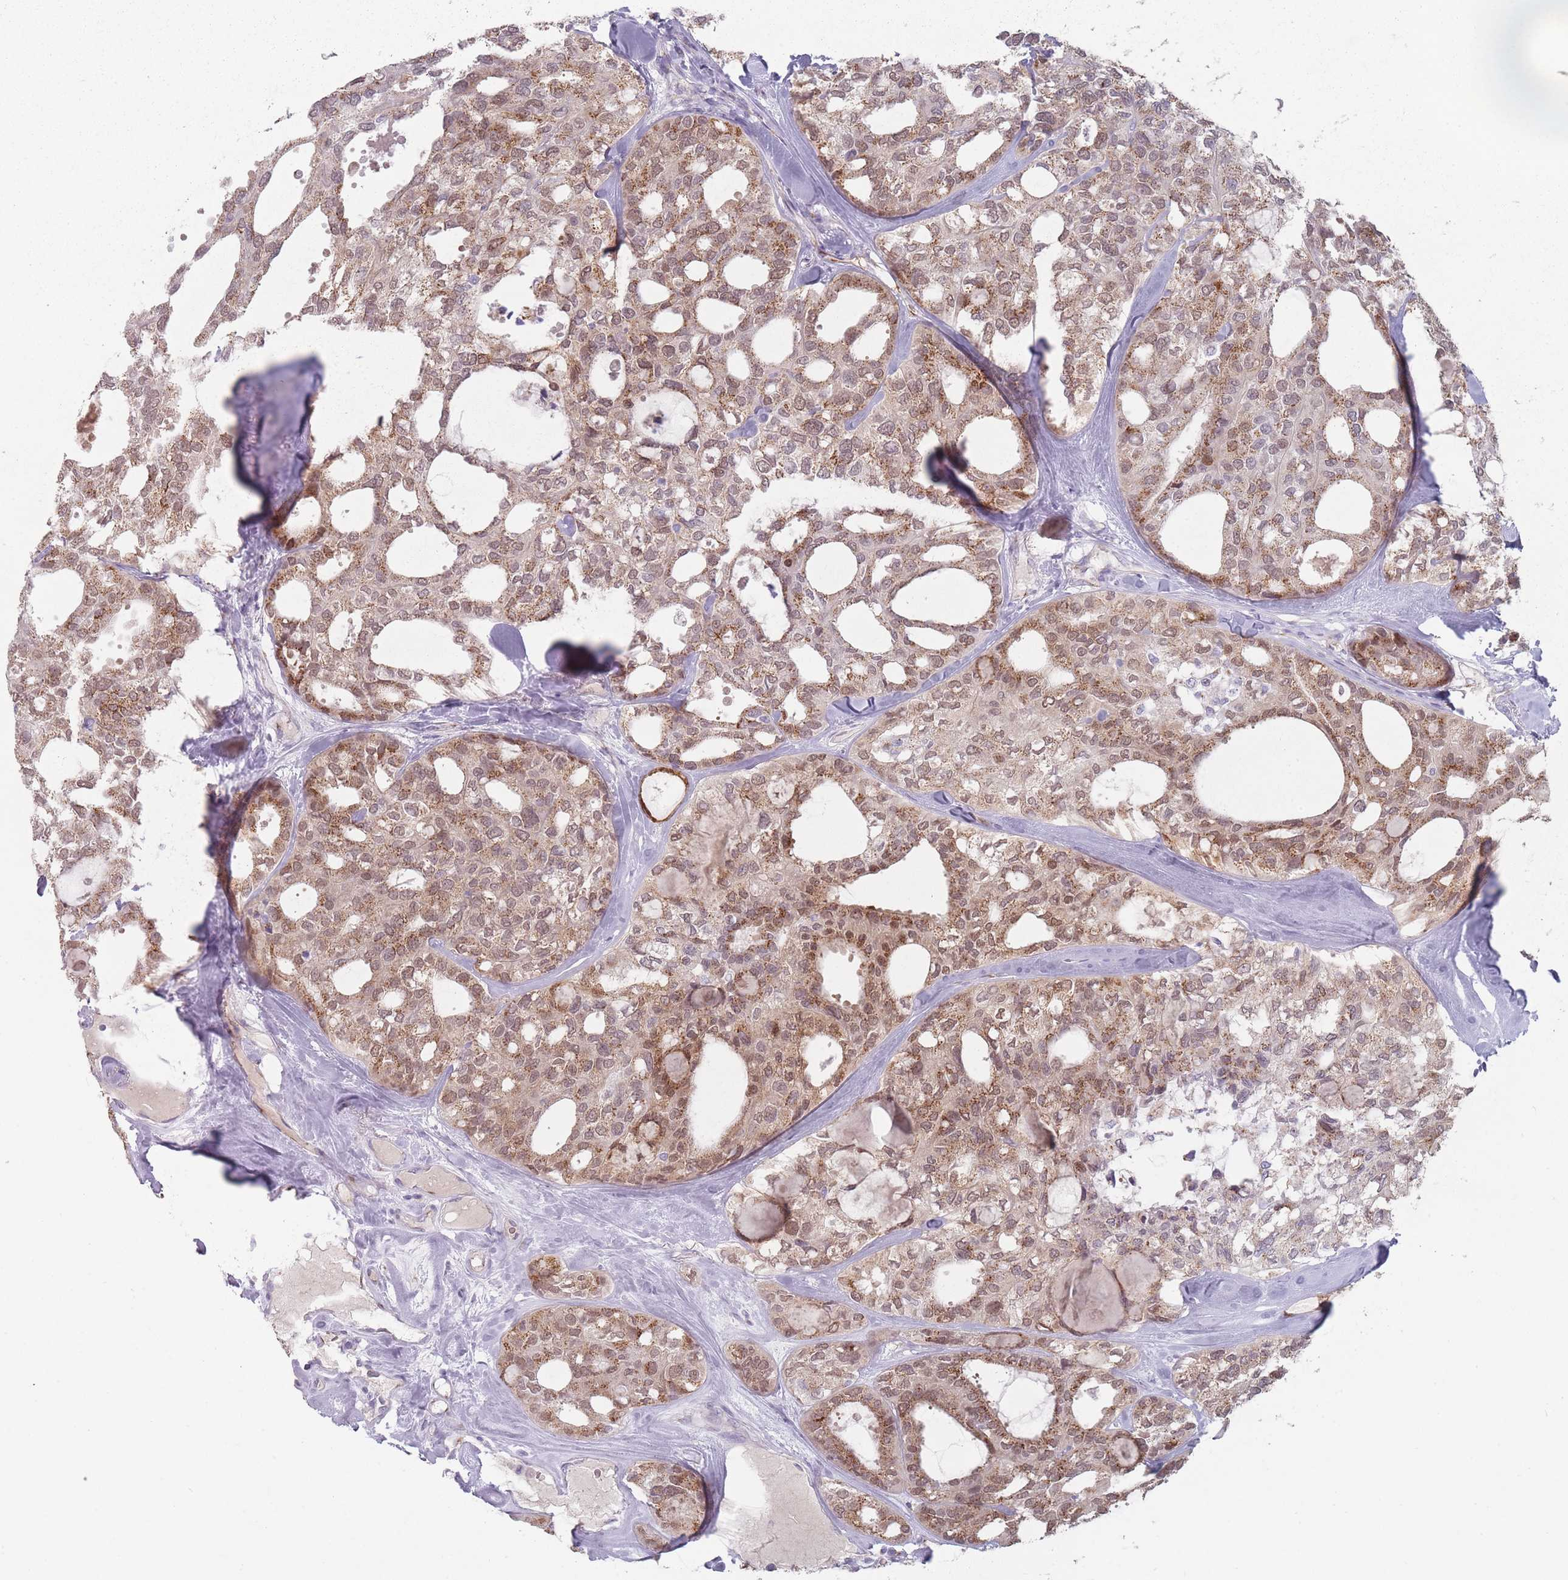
{"staining": {"intensity": "moderate", "quantity": ">75%", "location": "cytoplasmic/membranous,nuclear"}, "tissue": "thyroid cancer", "cell_type": "Tumor cells", "image_type": "cancer", "snomed": [{"axis": "morphology", "description": "Follicular adenoma carcinoma, NOS"}, {"axis": "topography", "description": "Thyroid gland"}], "caption": "Immunohistochemical staining of thyroid cancer (follicular adenoma carcinoma) demonstrates medium levels of moderate cytoplasmic/membranous and nuclear protein staining in approximately >75% of tumor cells.", "gene": "MAN1B1", "patient": {"sex": "male", "age": 75}}